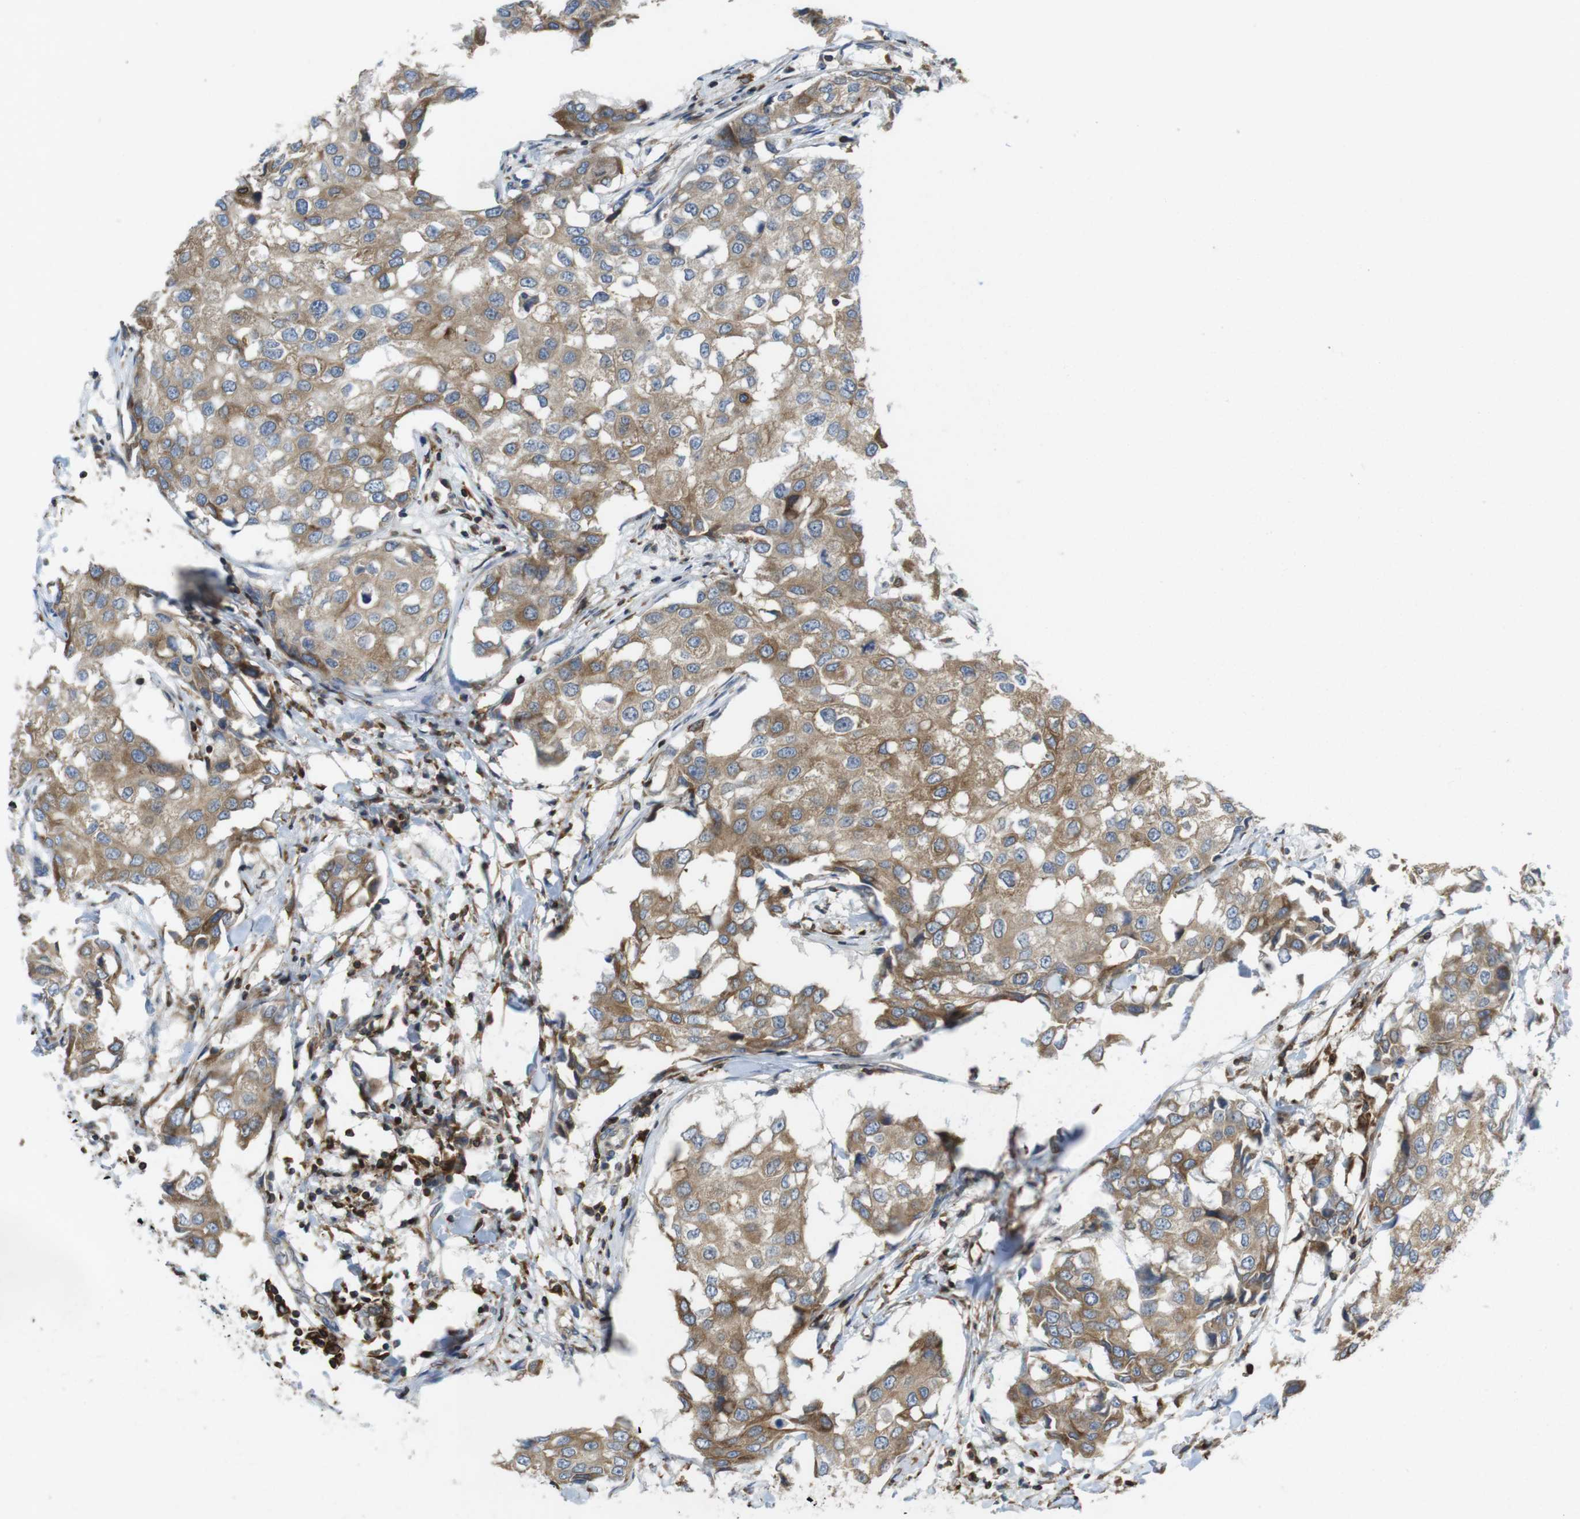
{"staining": {"intensity": "moderate", "quantity": ">75%", "location": "cytoplasmic/membranous"}, "tissue": "breast cancer", "cell_type": "Tumor cells", "image_type": "cancer", "snomed": [{"axis": "morphology", "description": "Duct carcinoma"}, {"axis": "topography", "description": "Breast"}], "caption": "DAB immunohistochemical staining of human breast cancer reveals moderate cytoplasmic/membranous protein positivity in approximately >75% of tumor cells. Nuclei are stained in blue.", "gene": "ARL6IP5", "patient": {"sex": "female", "age": 27}}